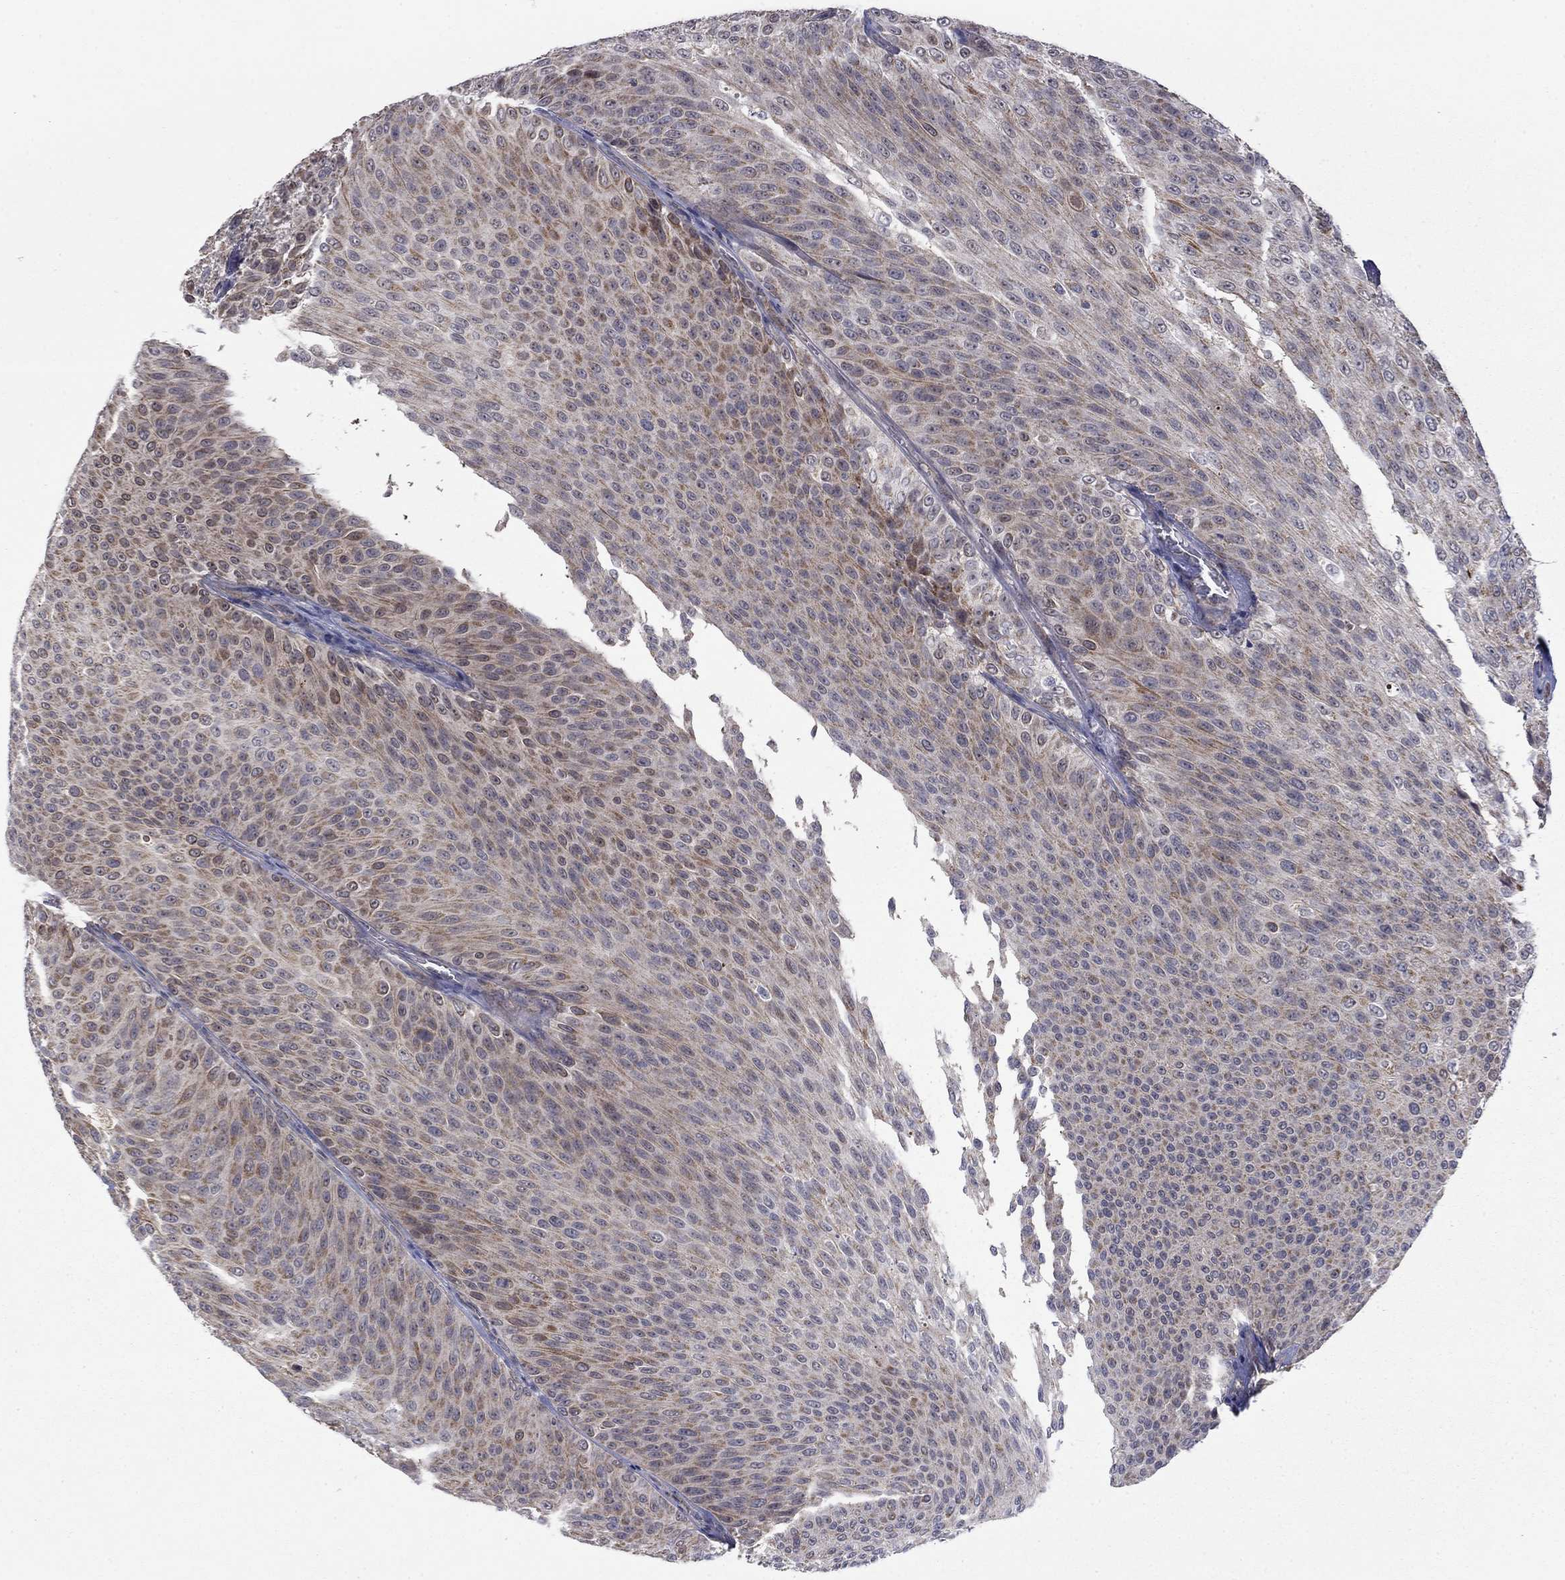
{"staining": {"intensity": "moderate", "quantity": "<25%", "location": "cytoplasmic/membranous"}, "tissue": "urothelial cancer", "cell_type": "Tumor cells", "image_type": "cancer", "snomed": [{"axis": "morphology", "description": "Urothelial carcinoma, Low grade"}, {"axis": "topography", "description": "Ureter, NOS"}, {"axis": "topography", "description": "Urinary bladder"}], "caption": "Moderate cytoplasmic/membranous protein expression is present in about <25% of tumor cells in urothelial cancer.", "gene": "DOP1B", "patient": {"sex": "male", "age": 78}}